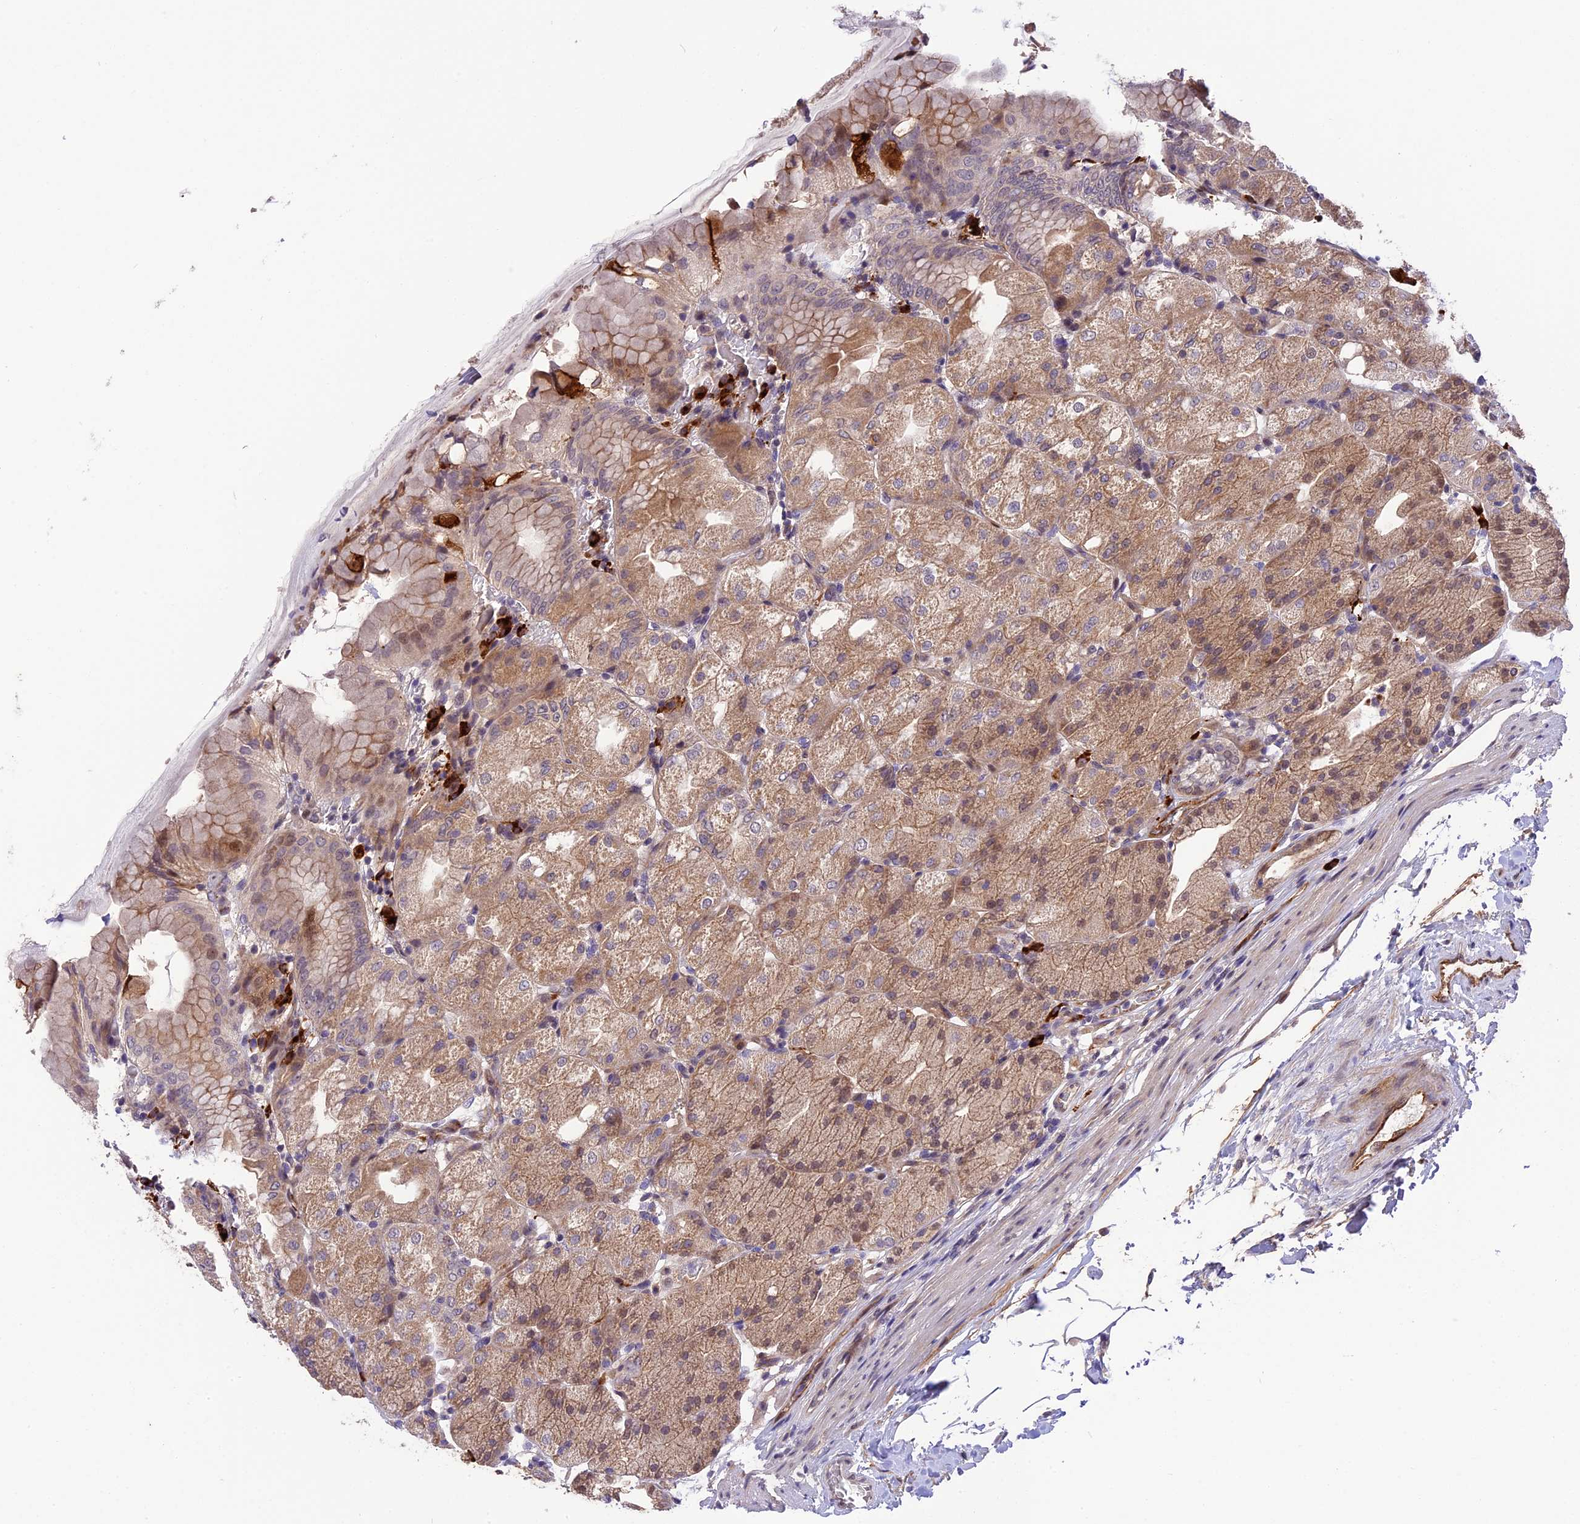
{"staining": {"intensity": "moderate", "quantity": "25%-75%", "location": "cytoplasmic/membranous,nuclear"}, "tissue": "stomach", "cell_type": "Glandular cells", "image_type": "normal", "snomed": [{"axis": "morphology", "description": "Normal tissue, NOS"}, {"axis": "topography", "description": "Stomach, upper"}, {"axis": "topography", "description": "Stomach, lower"}], "caption": "Moderate cytoplasmic/membranous,nuclear staining for a protein is appreciated in approximately 25%-75% of glandular cells of normal stomach using IHC.", "gene": "MFSD2A", "patient": {"sex": "male", "age": 62}}